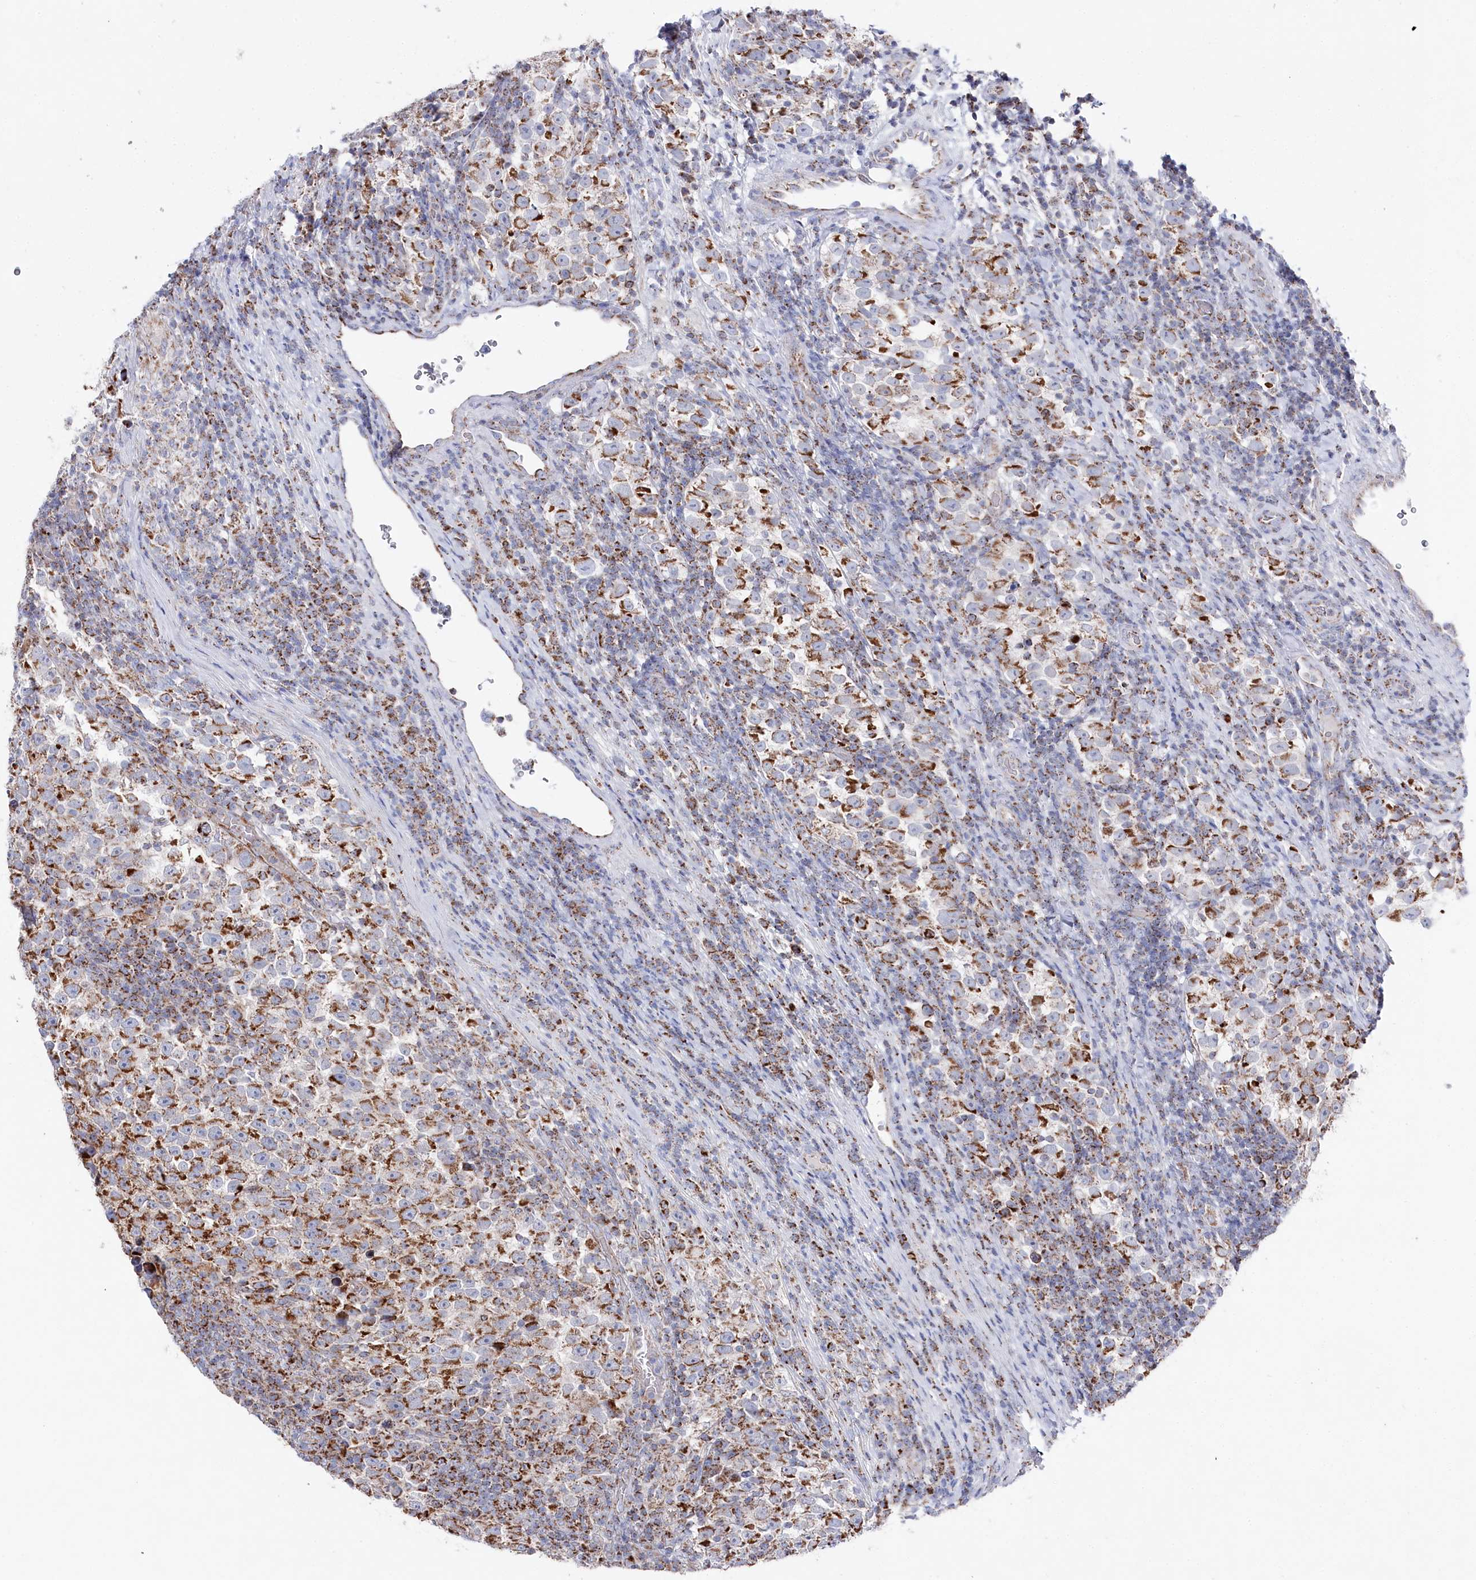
{"staining": {"intensity": "moderate", "quantity": ">75%", "location": "cytoplasmic/membranous"}, "tissue": "testis cancer", "cell_type": "Tumor cells", "image_type": "cancer", "snomed": [{"axis": "morphology", "description": "Normal tissue, NOS"}, {"axis": "morphology", "description": "Seminoma, NOS"}, {"axis": "topography", "description": "Testis"}], "caption": "Immunohistochemistry of human testis cancer displays medium levels of moderate cytoplasmic/membranous staining in approximately >75% of tumor cells.", "gene": "GLS2", "patient": {"sex": "male", "age": 43}}